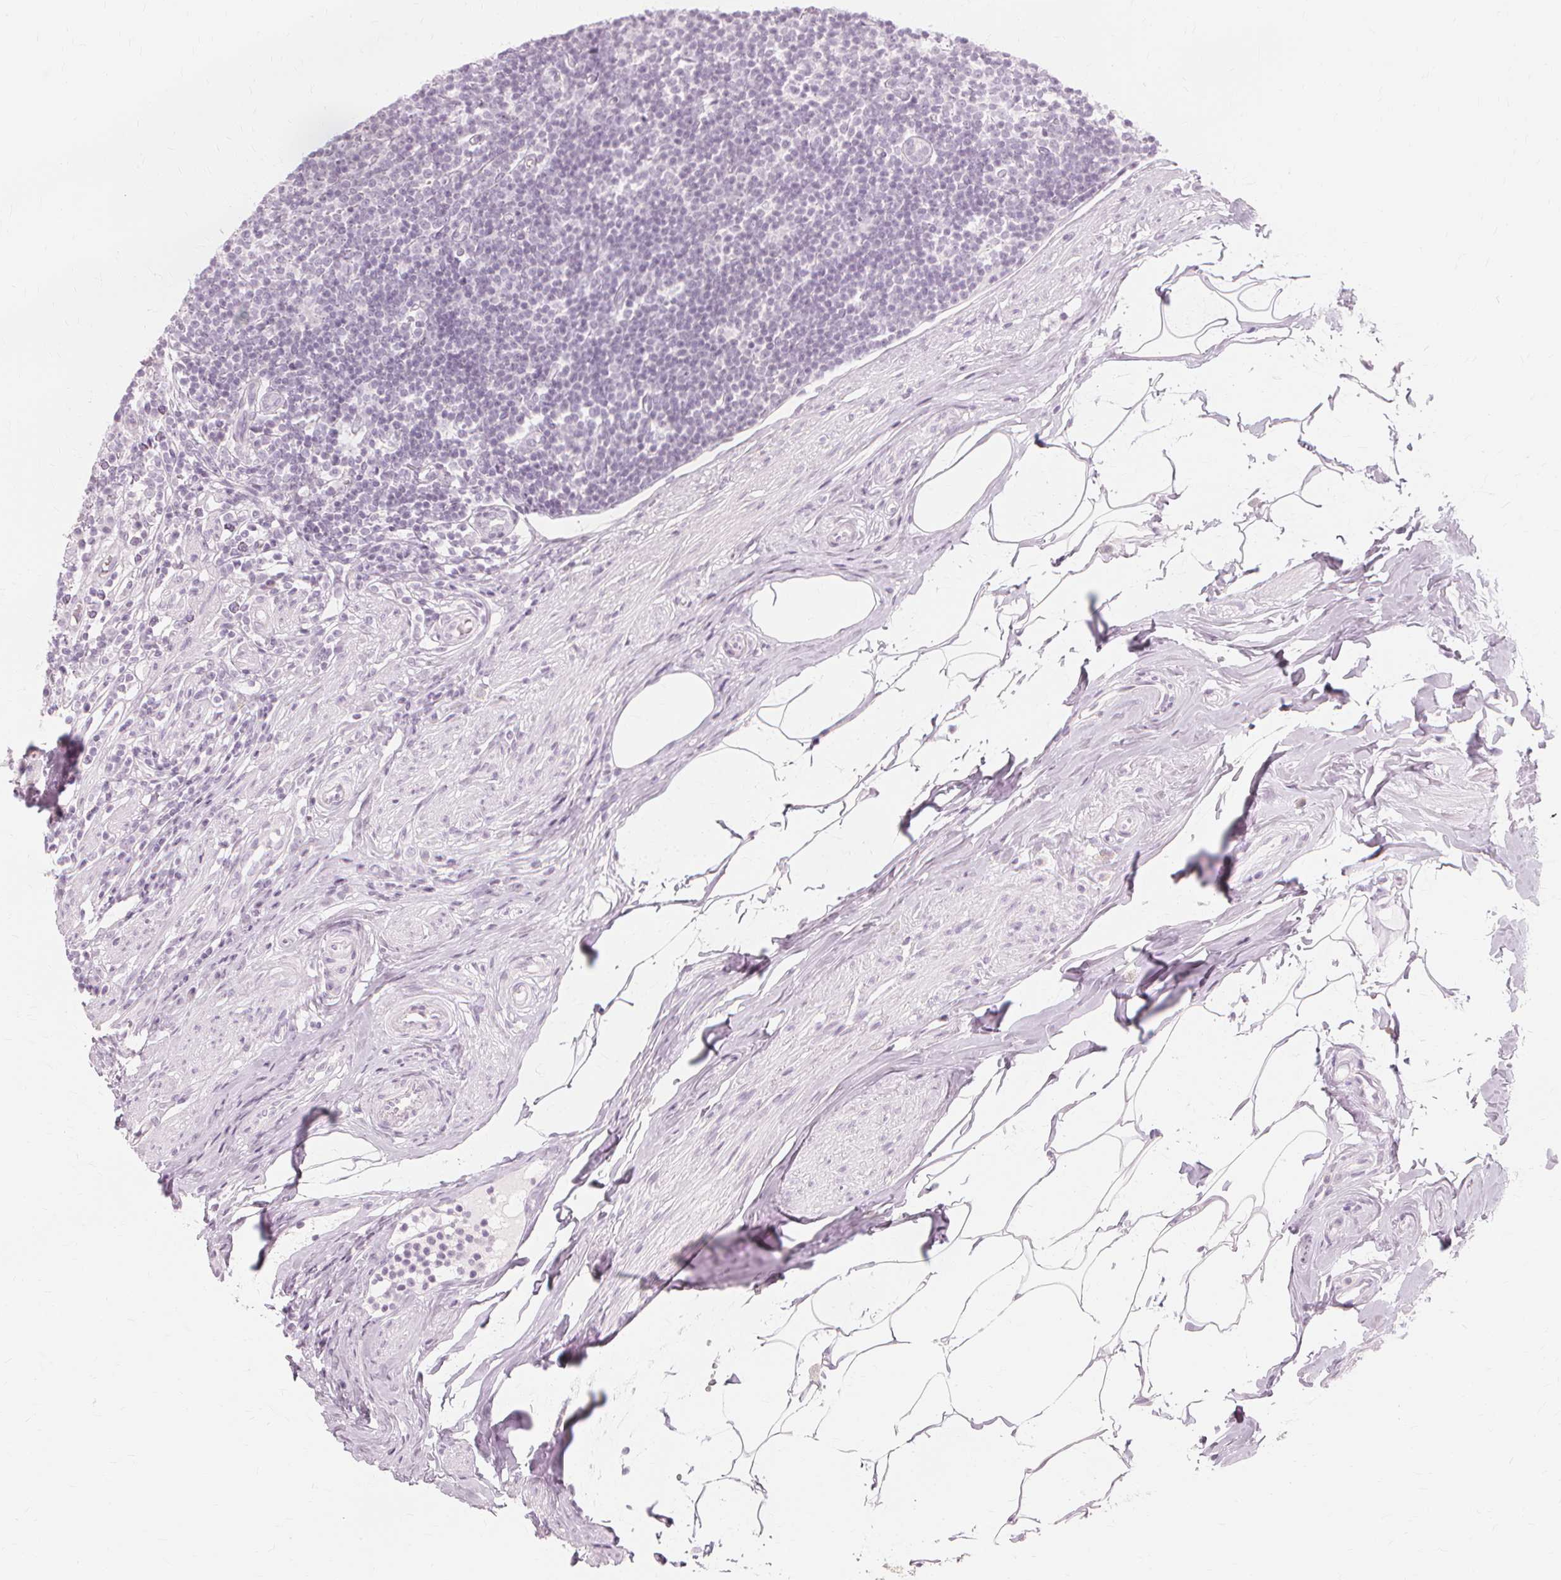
{"staining": {"intensity": "moderate", "quantity": "<25%", "location": "cytoplasmic/membranous"}, "tissue": "appendix", "cell_type": "Glandular cells", "image_type": "normal", "snomed": [{"axis": "morphology", "description": "Normal tissue, NOS"}, {"axis": "topography", "description": "Appendix"}], "caption": "This is an image of IHC staining of unremarkable appendix, which shows moderate staining in the cytoplasmic/membranous of glandular cells.", "gene": "MUC12", "patient": {"sex": "female", "age": 56}}